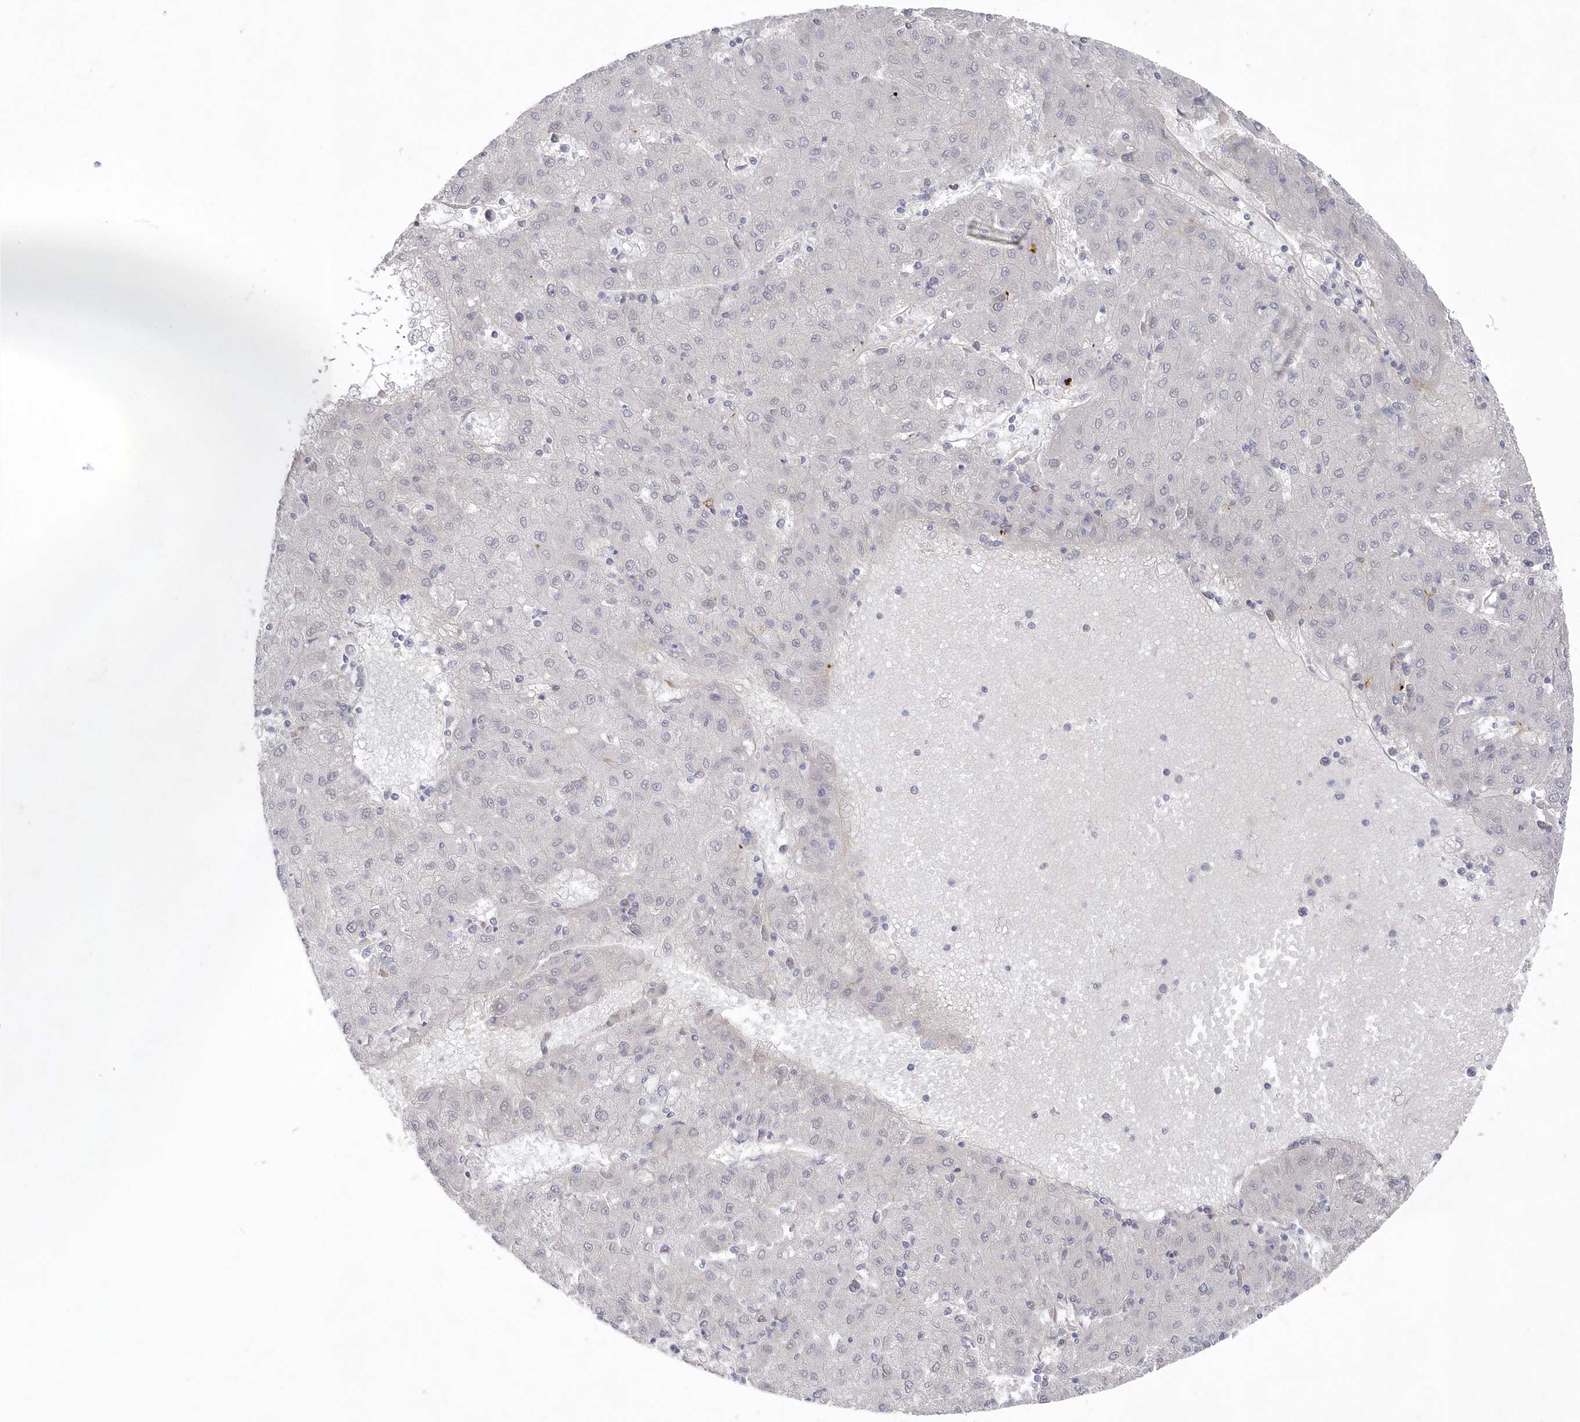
{"staining": {"intensity": "negative", "quantity": "none", "location": "none"}, "tissue": "liver cancer", "cell_type": "Tumor cells", "image_type": "cancer", "snomed": [{"axis": "morphology", "description": "Carcinoma, Hepatocellular, NOS"}, {"axis": "topography", "description": "Liver"}], "caption": "Photomicrograph shows no protein staining in tumor cells of liver hepatocellular carcinoma tissue.", "gene": "KIAA1586", "patient": {"sex": "male", "age": 72}}